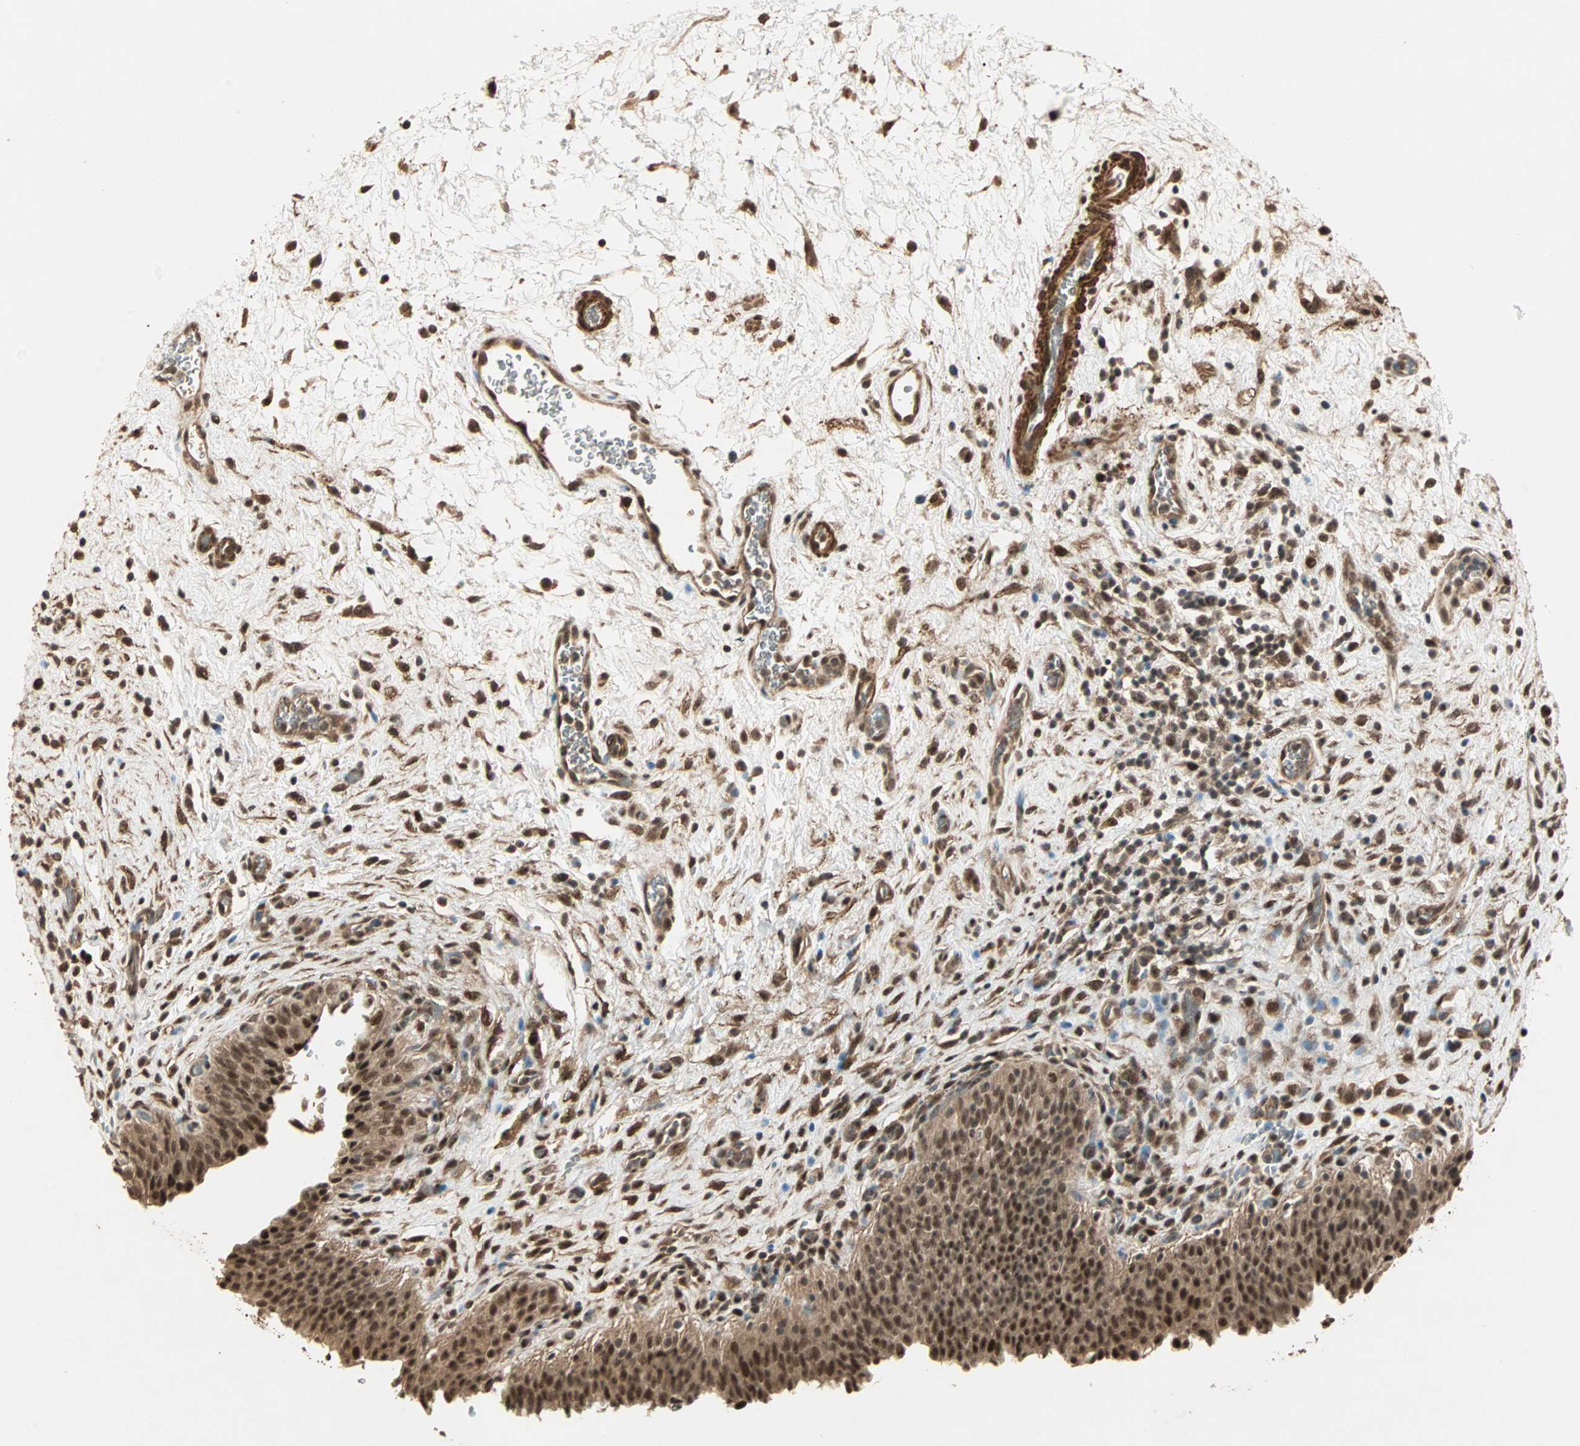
{"staining": {"intensity": "strong", "quantity": ">75%", "location": "cytoplasmic/membranous,nuclear"}, "tissue": "urinary bladder", "cell_type": "Urothelial cells", "image_type": "normal", "snomed": [{"axis": "morphology", "description": "Normal tissue, NOS"}, {"axis": "topography", "description": "Urinary bladder"}], "caption": "Immunohistochemical staining of normal urinary bladder exhibits high levels of strong cytoplasmic/membranous,nuclear expression in approximately >75% of urothelial cells. The protein is shown in brown color, while the nuclei are stained blue.", "gene": "ZSCAN31", "patient": {"sex": "male", "age": 51}}